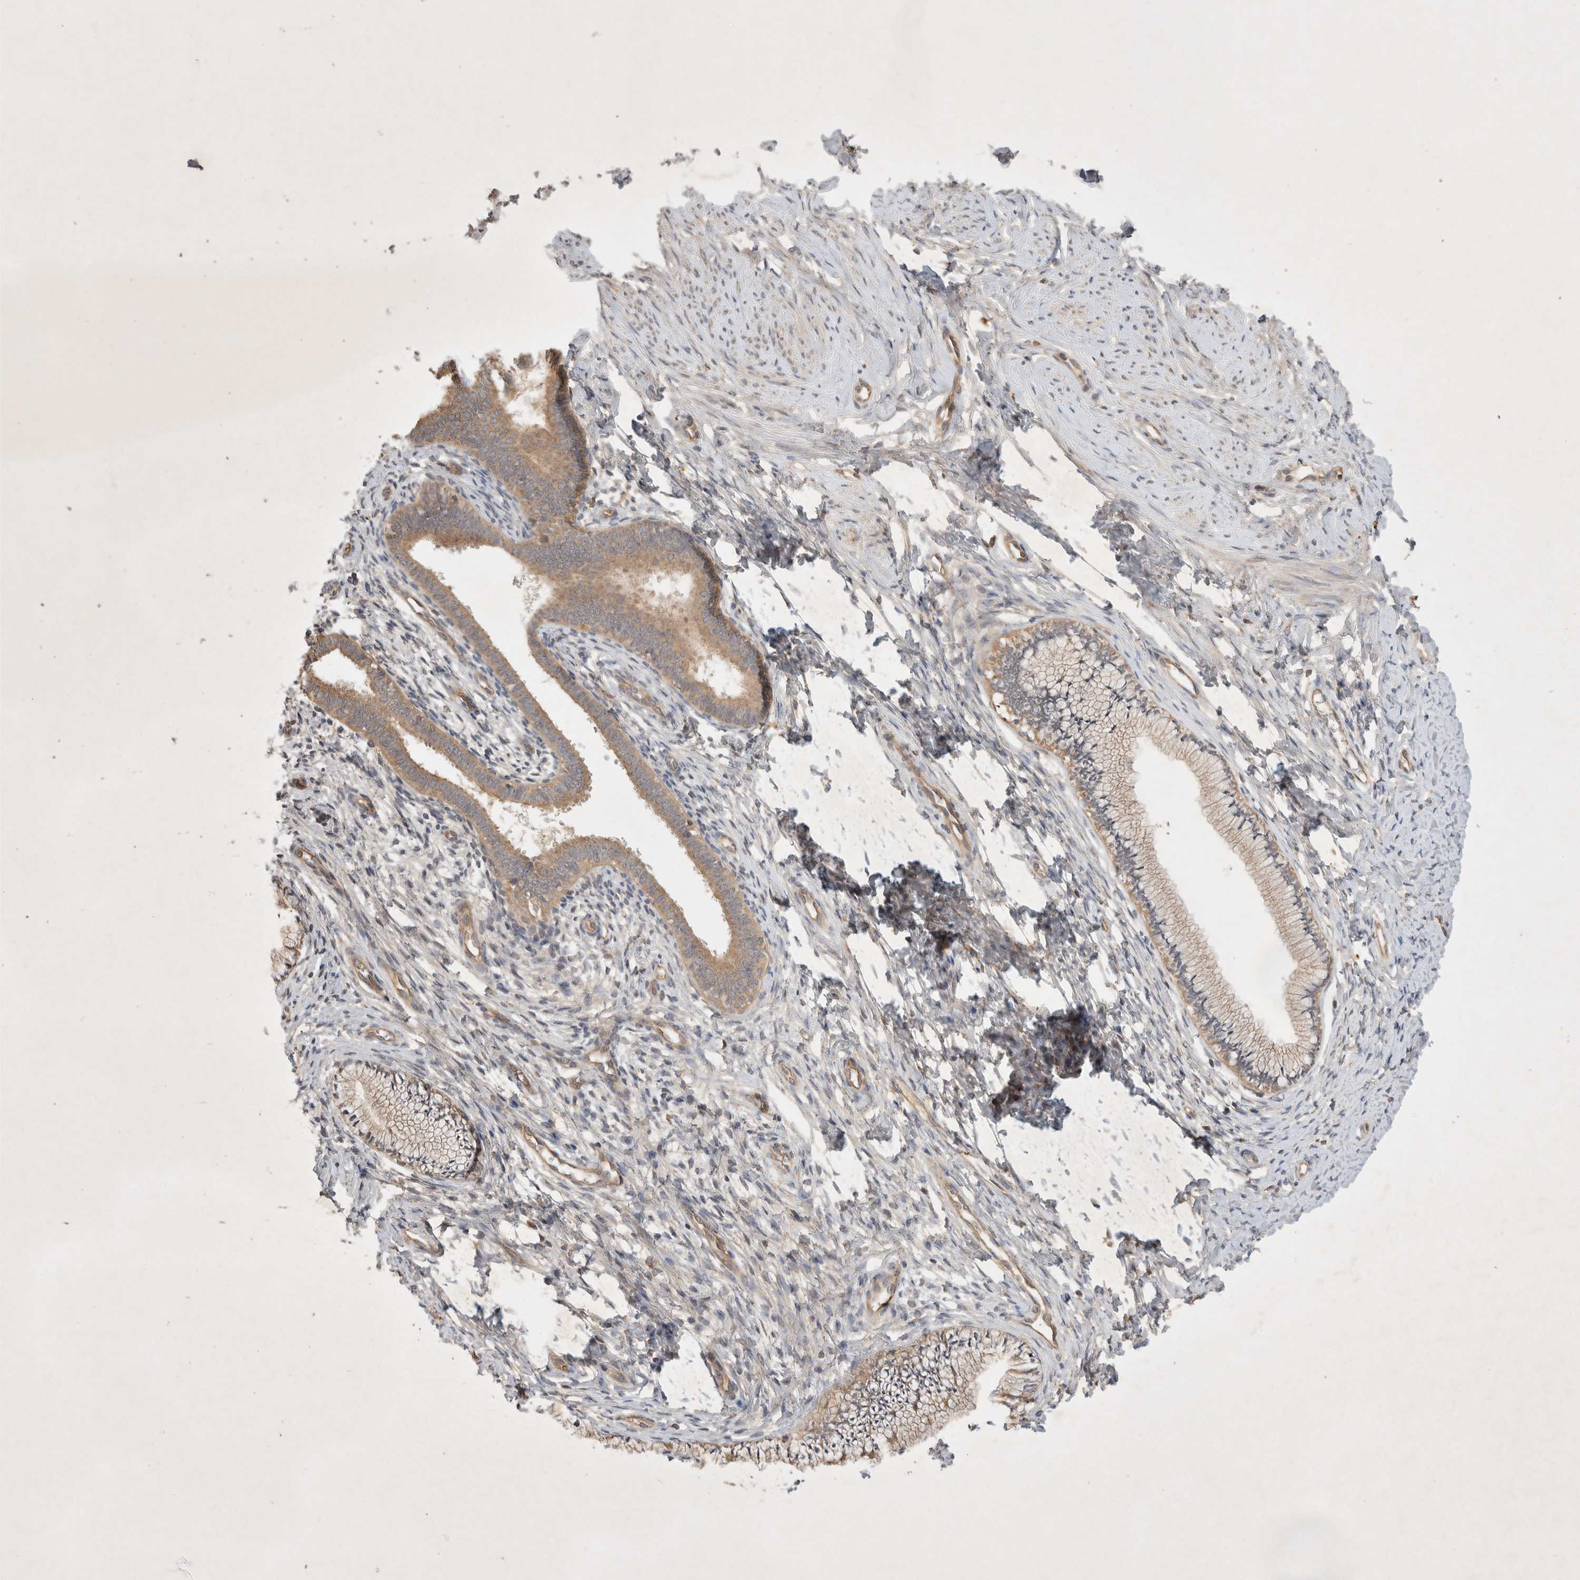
{"staining": {"intensity": "moderate", "quantity": ">75%", "location": "cytoplasmic/membranous"}, "tissue": "cervix", "cell_type": "Glandular cells", "image_type": "normal", "snomed": [{"axis": "morphology", "description": "Normal tissue, NOS"}, {"axis": "topography", "description": "Cervix"}], "caption": "High-power microscopy captured an immunohistochemistry micrograph of normal cervix, revealing moderate cytoplasmic/membranous positivity in about >75% of glandular cells.", "gene": "YES1", "patient": {"sex": "female", "age": 36}}